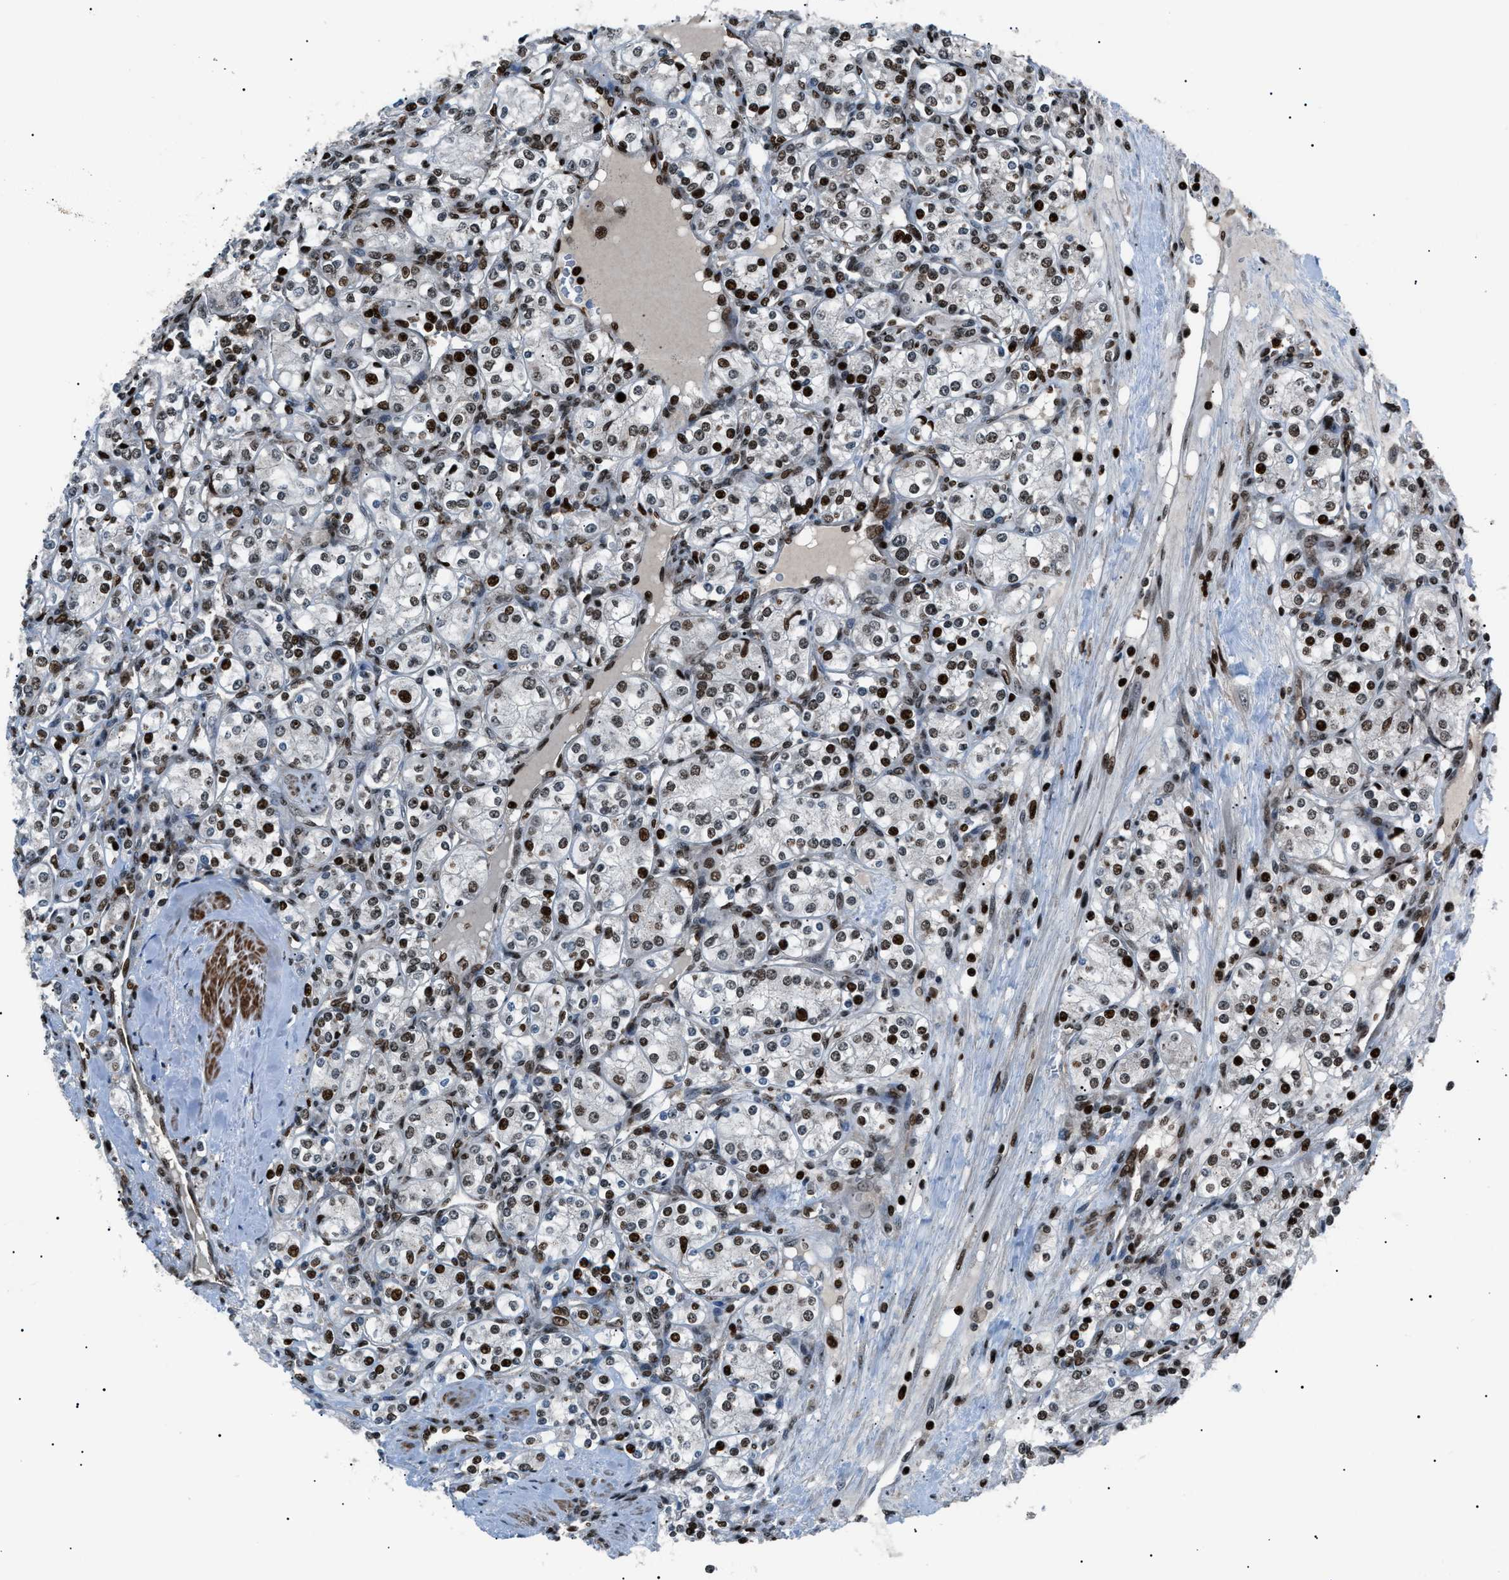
{"staining": {"intensity": "moderate", "quantity": ">75%", "location": "nuclear"}, "tissue": "renal cancer", "cell_type": "Tumor cells", "image_type": "cancer", "snomed": [{"axis": "morphology", "description": "Adenocarcinoma, NOS"}, {"axis": "topography", "description": "Kidney"}], "caption": "Brown immunohistochemical staining in human renal cancer (adenocarcinoma) displays moderate nuclear positivity in about >75% of tumor cells.", "gene": "PRKX", "patient": {"sex": "male", "age": 77}}